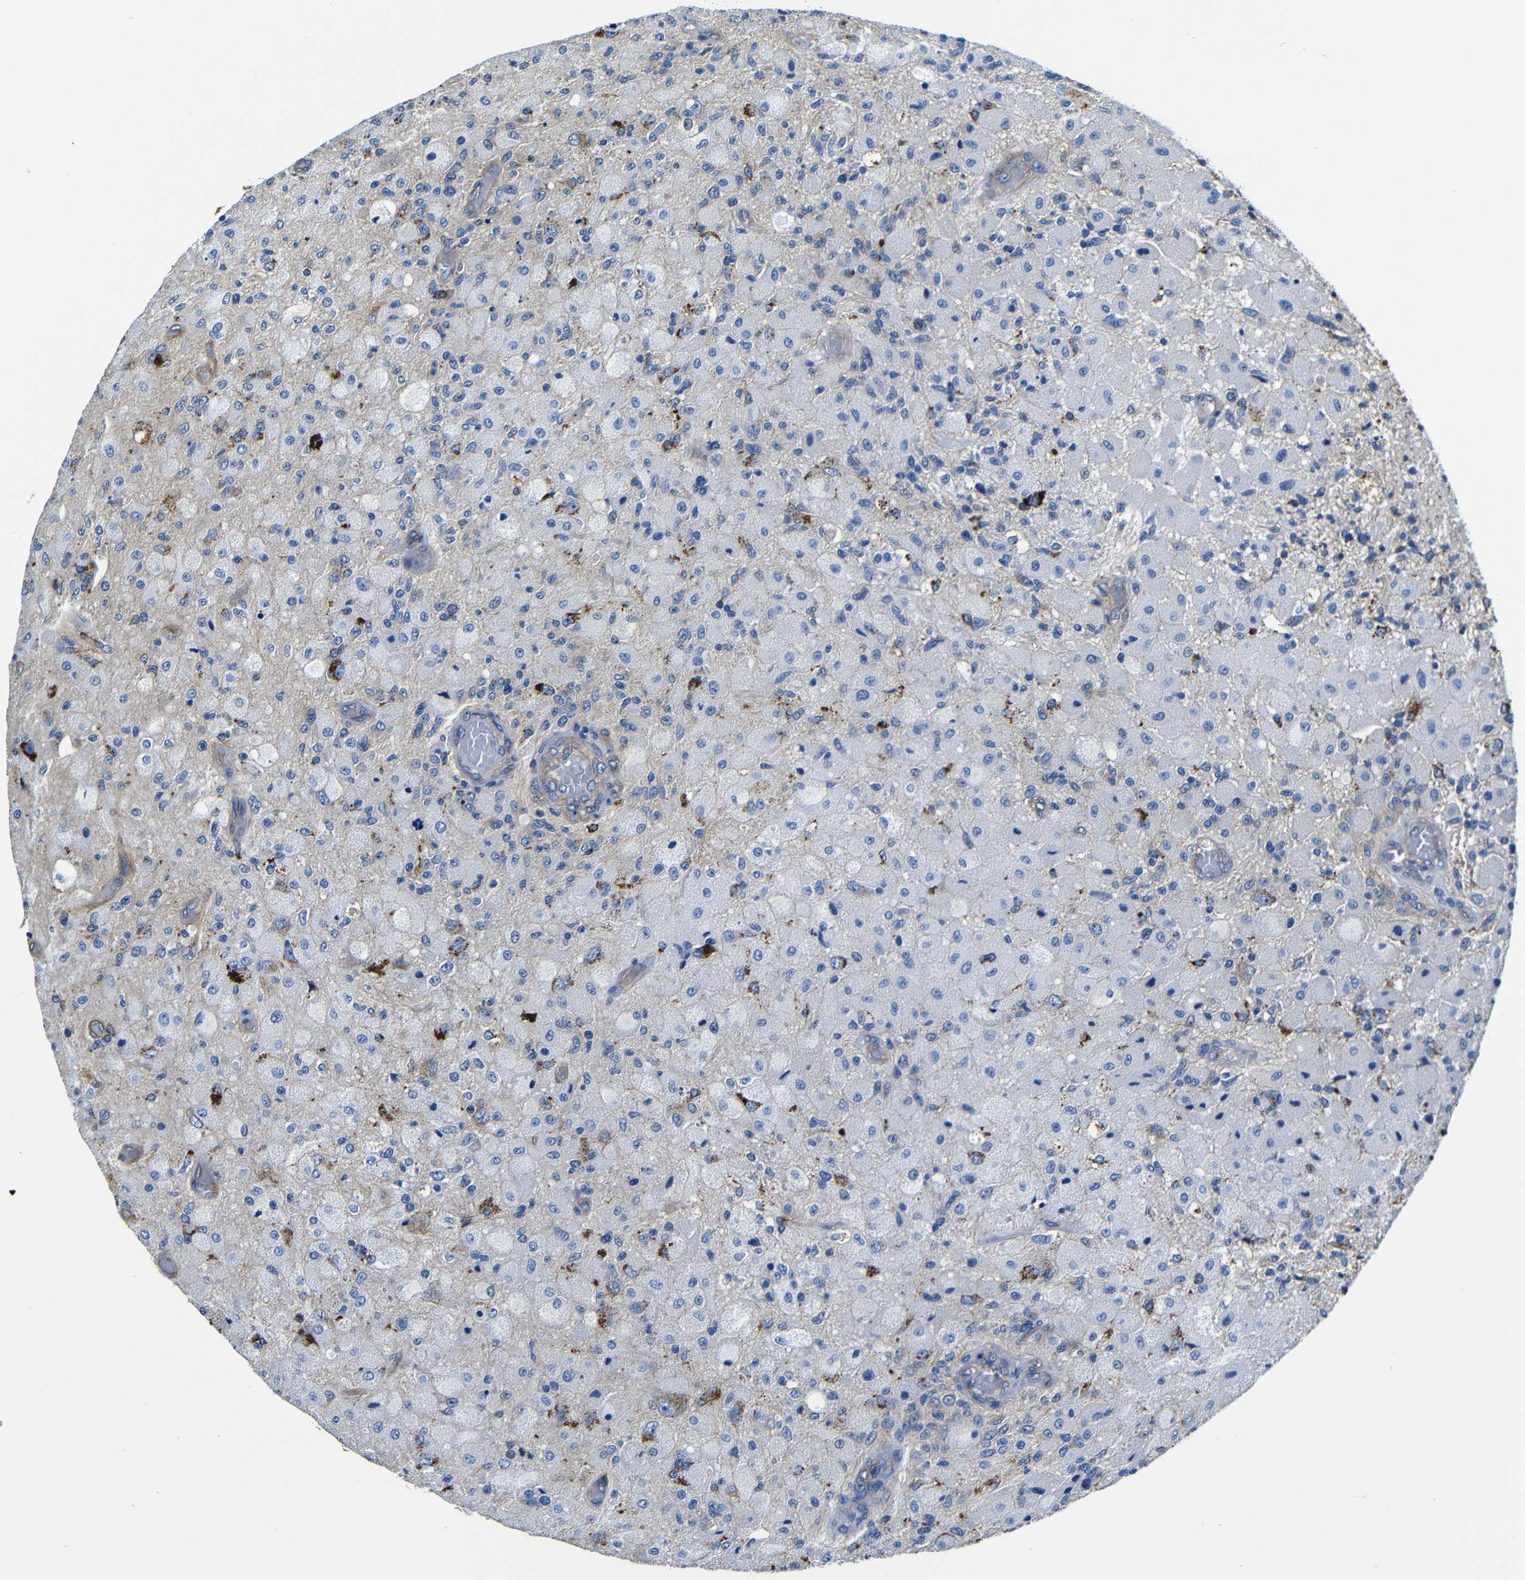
{"staining": {"intensity": "negative", "quantity": "none", "location": "none"}, "tissue": "glioma", "cell_type": "Tumor cells", "image_type": "cancer", "snomed": [{"axis": "morphology", "description": "Normal tissue, NOS"}, {"axis": "morphology", "description": "Glioma, malignant, High grade"}, {"axis": "topography", "description": "Cerebral cortex"}], "caption": "A photomicrograph of glioma stained for a protein reveals no brown staining in tumor cells.", "gene": "GIMAP2", "patient": {"sex": "male", "age": 77}}